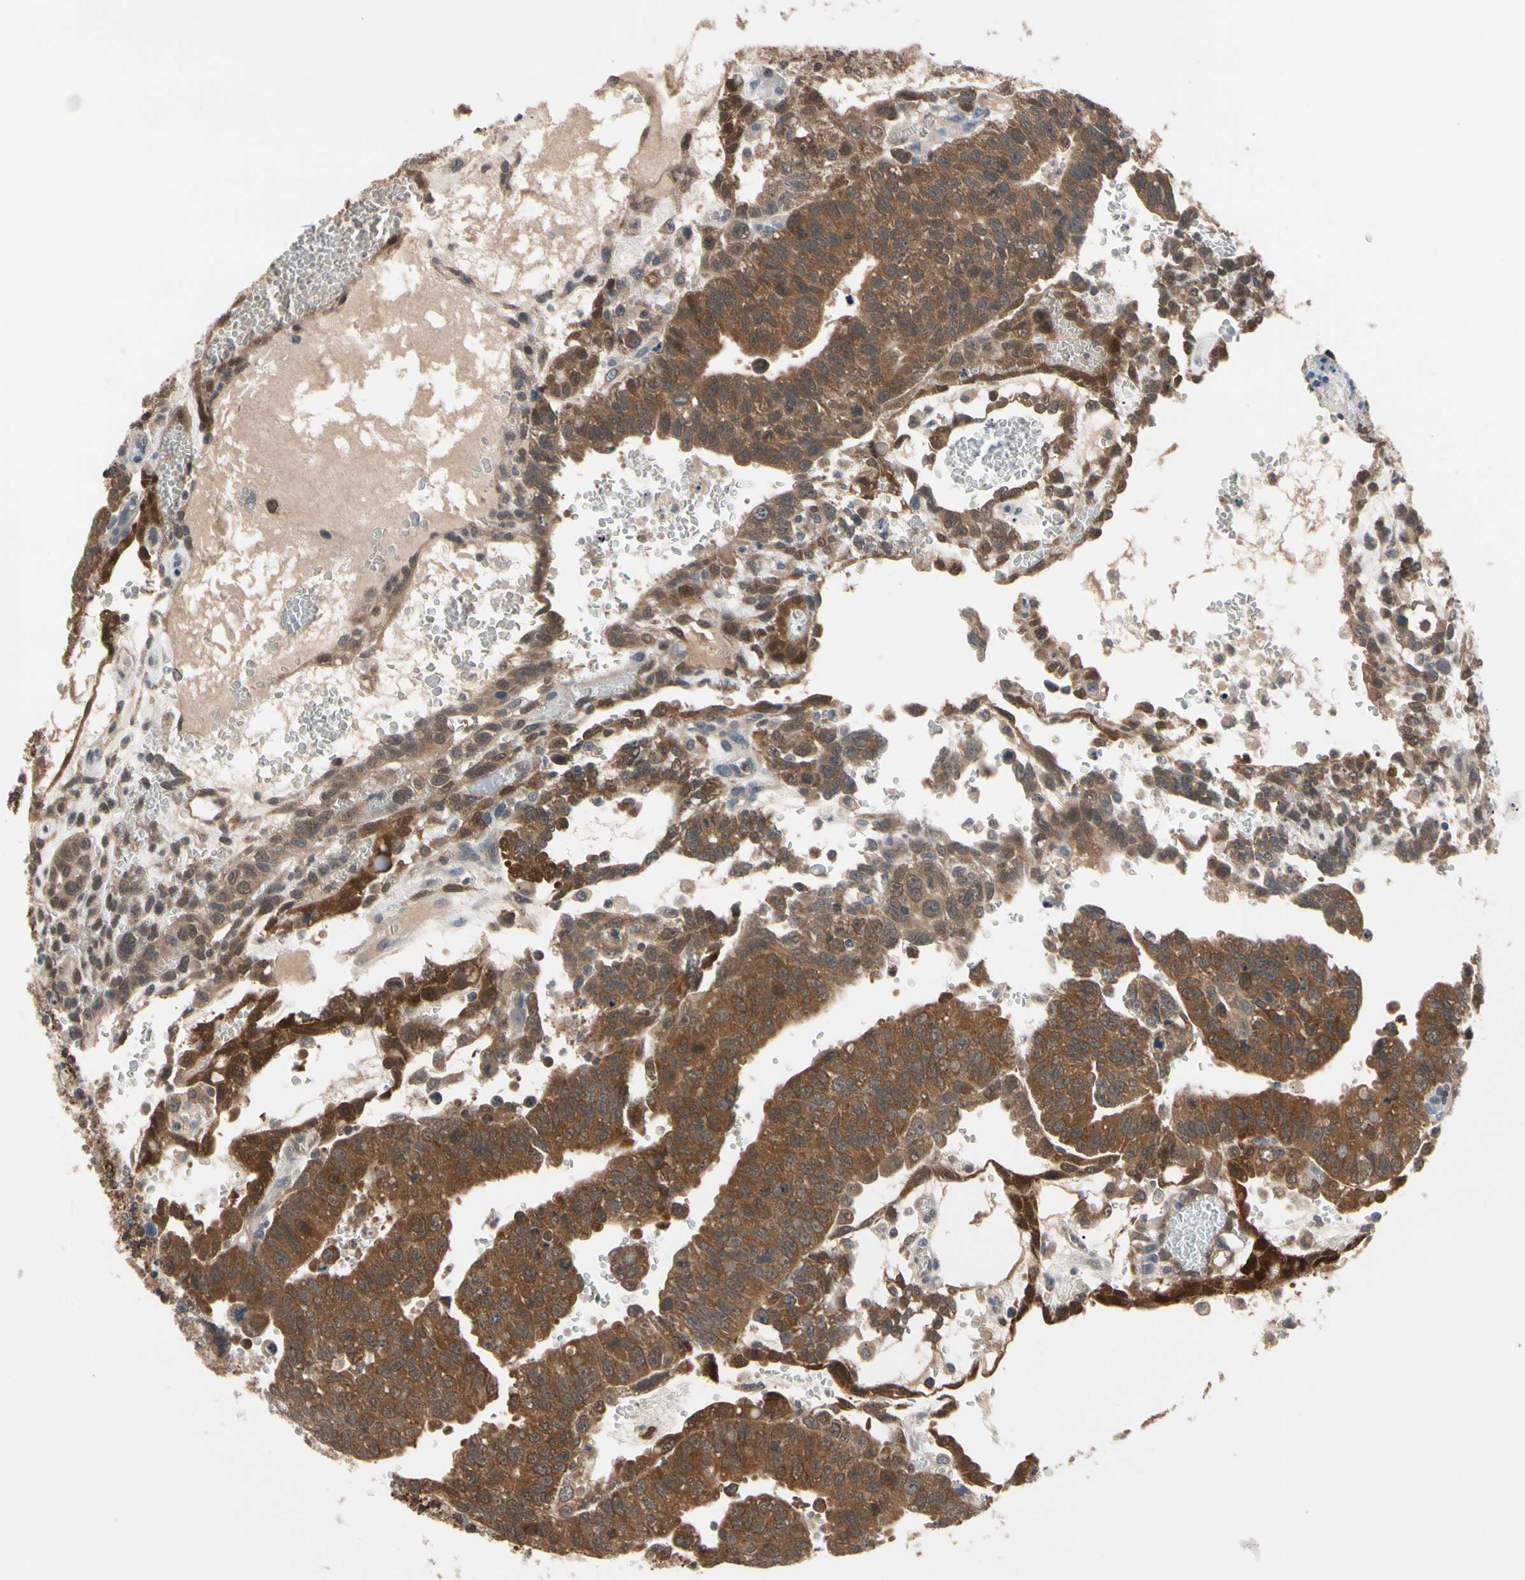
{"staining": {"intensity": "strong", "quantity": ">75%", "location": "cytoplasmic/membranous"}, "tissue": "testis cancer", "cell_type": "Tumor cells", "image_type": "cancer", "snomed": [{"axis": "morphology", "description": "Seminoma, NOS"}, {"axis": "morphology", "description": "Carcinoma, Embryonal, NOS"}, {"axis": "topography", "description": "Testis"}], "caption": "Immunohistochemistry of testis embryonal carcinoma exhibits high levels of strong cytoplasmic/membranous staining in about >75% of tumor cells.", "gene": "MTHFS", "patient": {"sex": "male", "age": 52}}